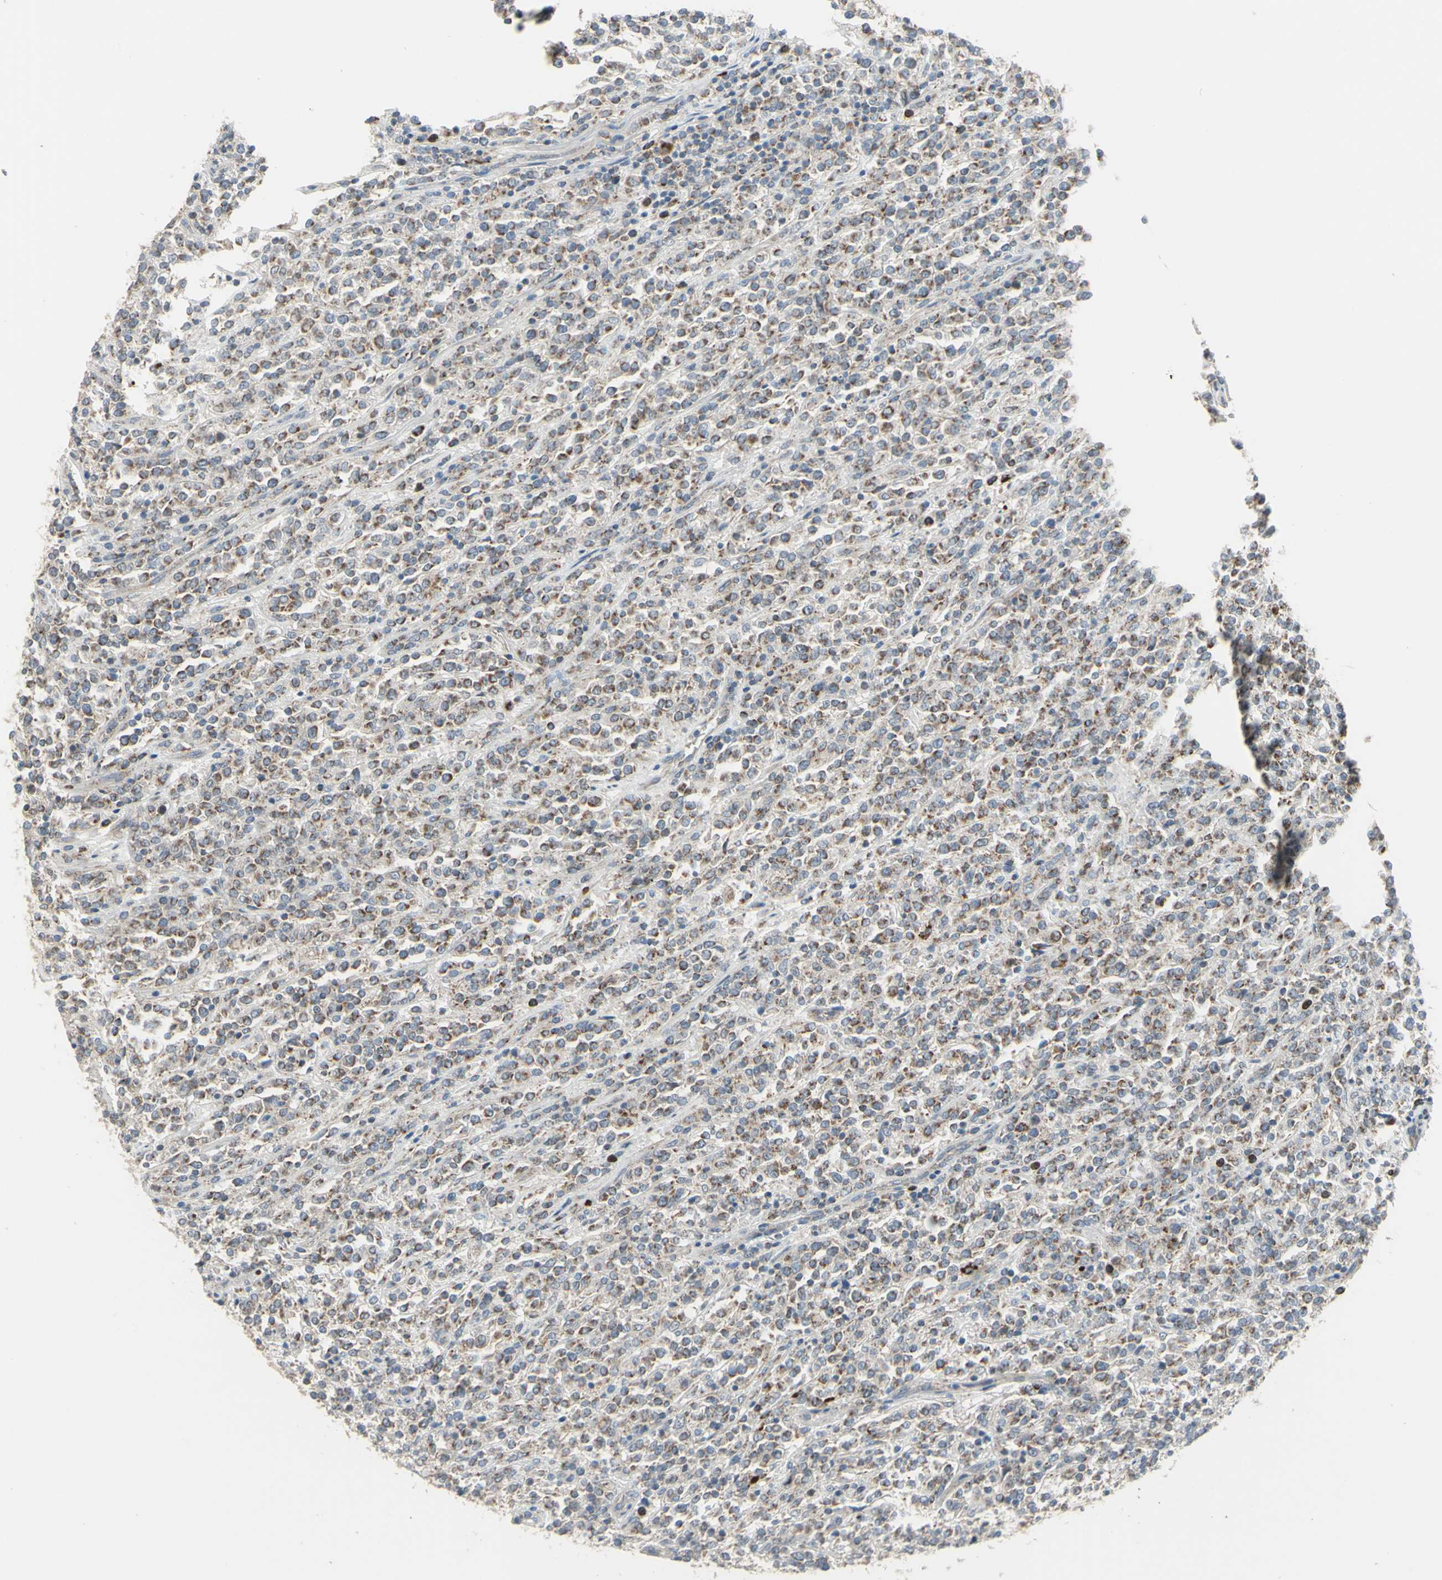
{"staining": {"intensity": "weak", "quantity": "25%-75%", "location": "cytoplasmic/membranous"}, "tissue": "lymphoma", "cell_type": "Tumor cells", "image_type": "cancer", "snomed": [{"axis": "morphology", "description": "Malignant lymphoma, non-Hodgkin's type, High grade"}, {"axis": "topography", "description": "Soft tissue"}], "caption": "A photomicrograph showing weak cytoplasmic/membranous expression in about 25%-75% of tumor cells in lymphoma, as visualized by brown immunohistochemical staining.", "gene": "FAM171B", "patient": {"sex": "male", "age": 18}}